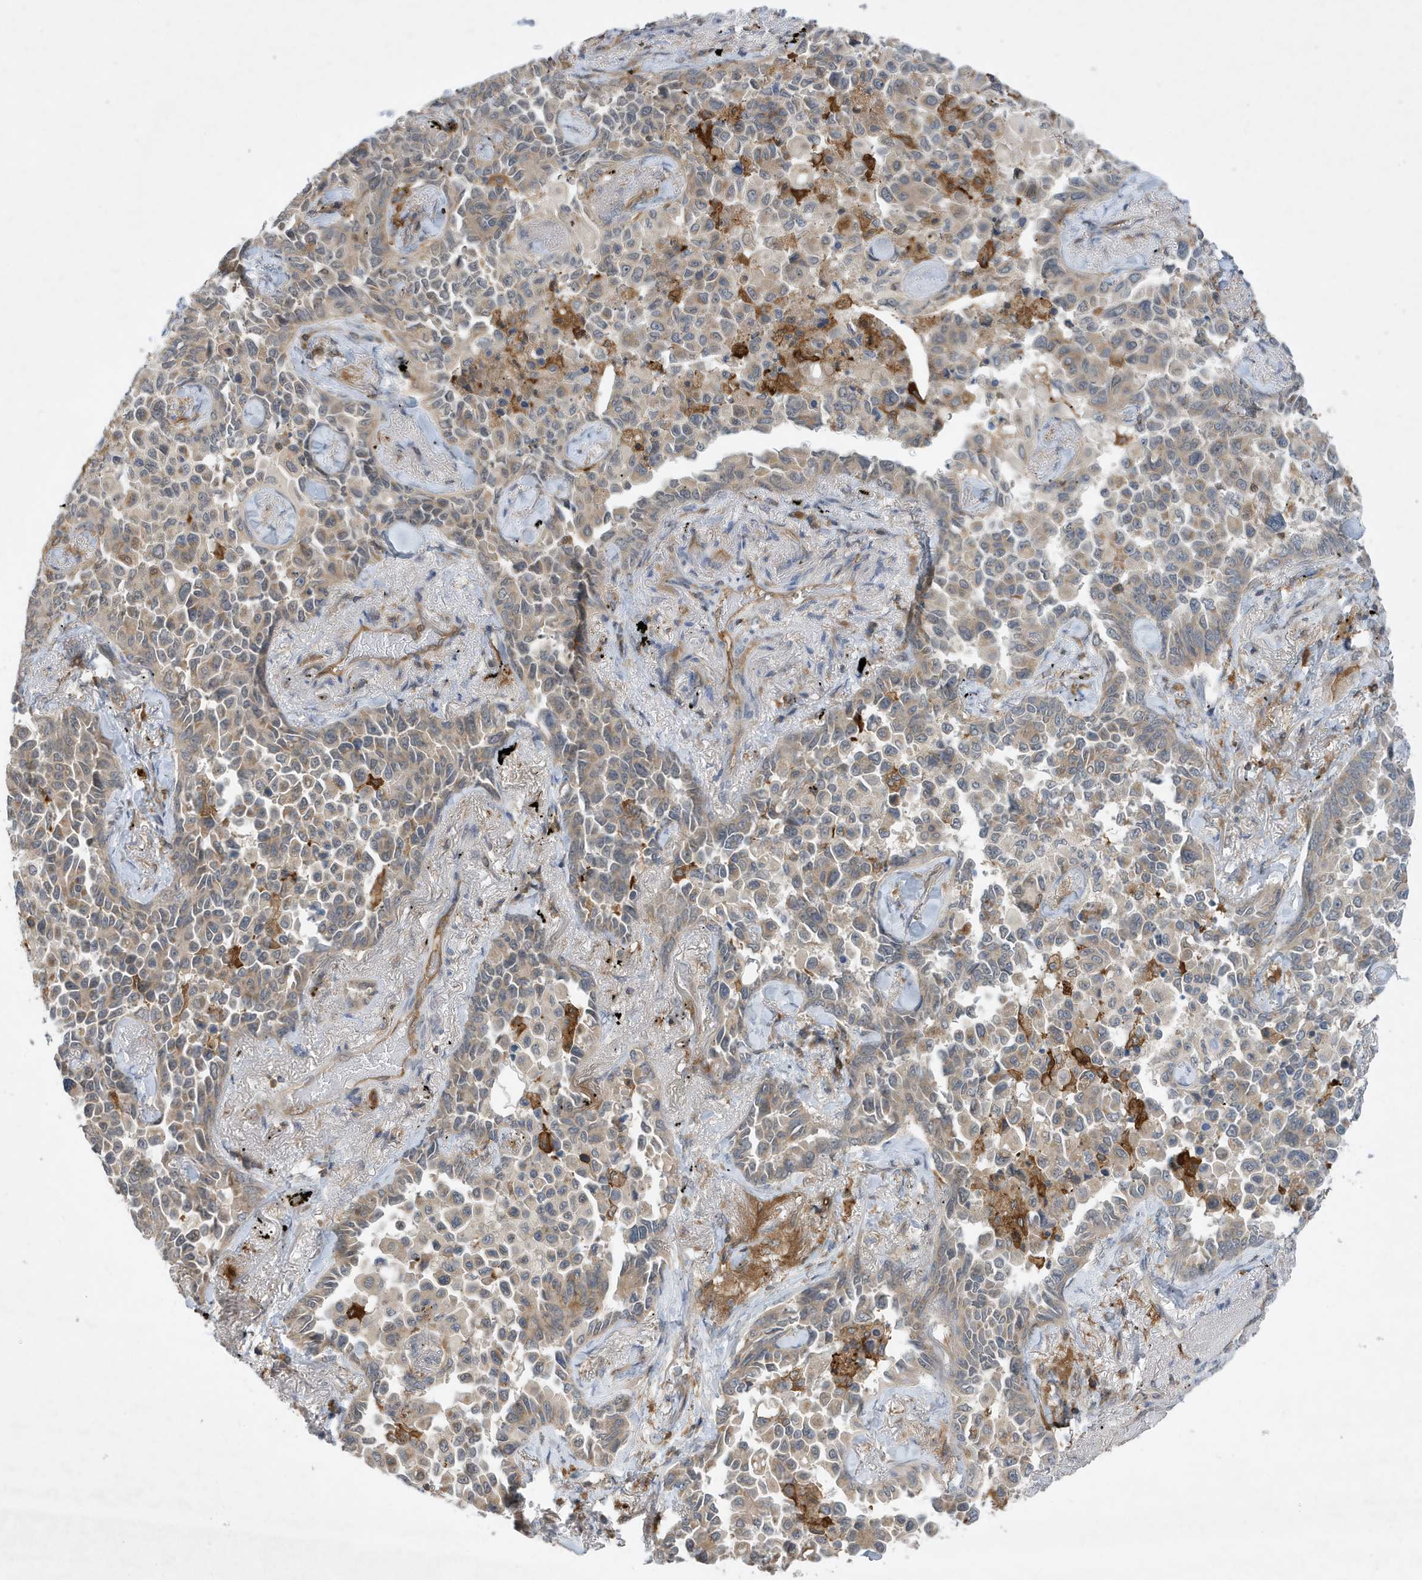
{"staining": {"intensity": "negative", "quantity": "none", "location": "none"}, "tissue": "lung cancer", "cell_type": "Tumor cells", "image_type": "cancer", "snomed": [{"axis": "morphology", "description": "Adenocarcinoma, NOS"}, {"axis": "topography", "description": "Lung"}], "caption": "Lung cancer (adenocarcinoma) was stained to show a protein in brown. There is no significant expression in tumor cells.", "gene": "NSUN3", "patient": {"sex": "female", "age": 67}}